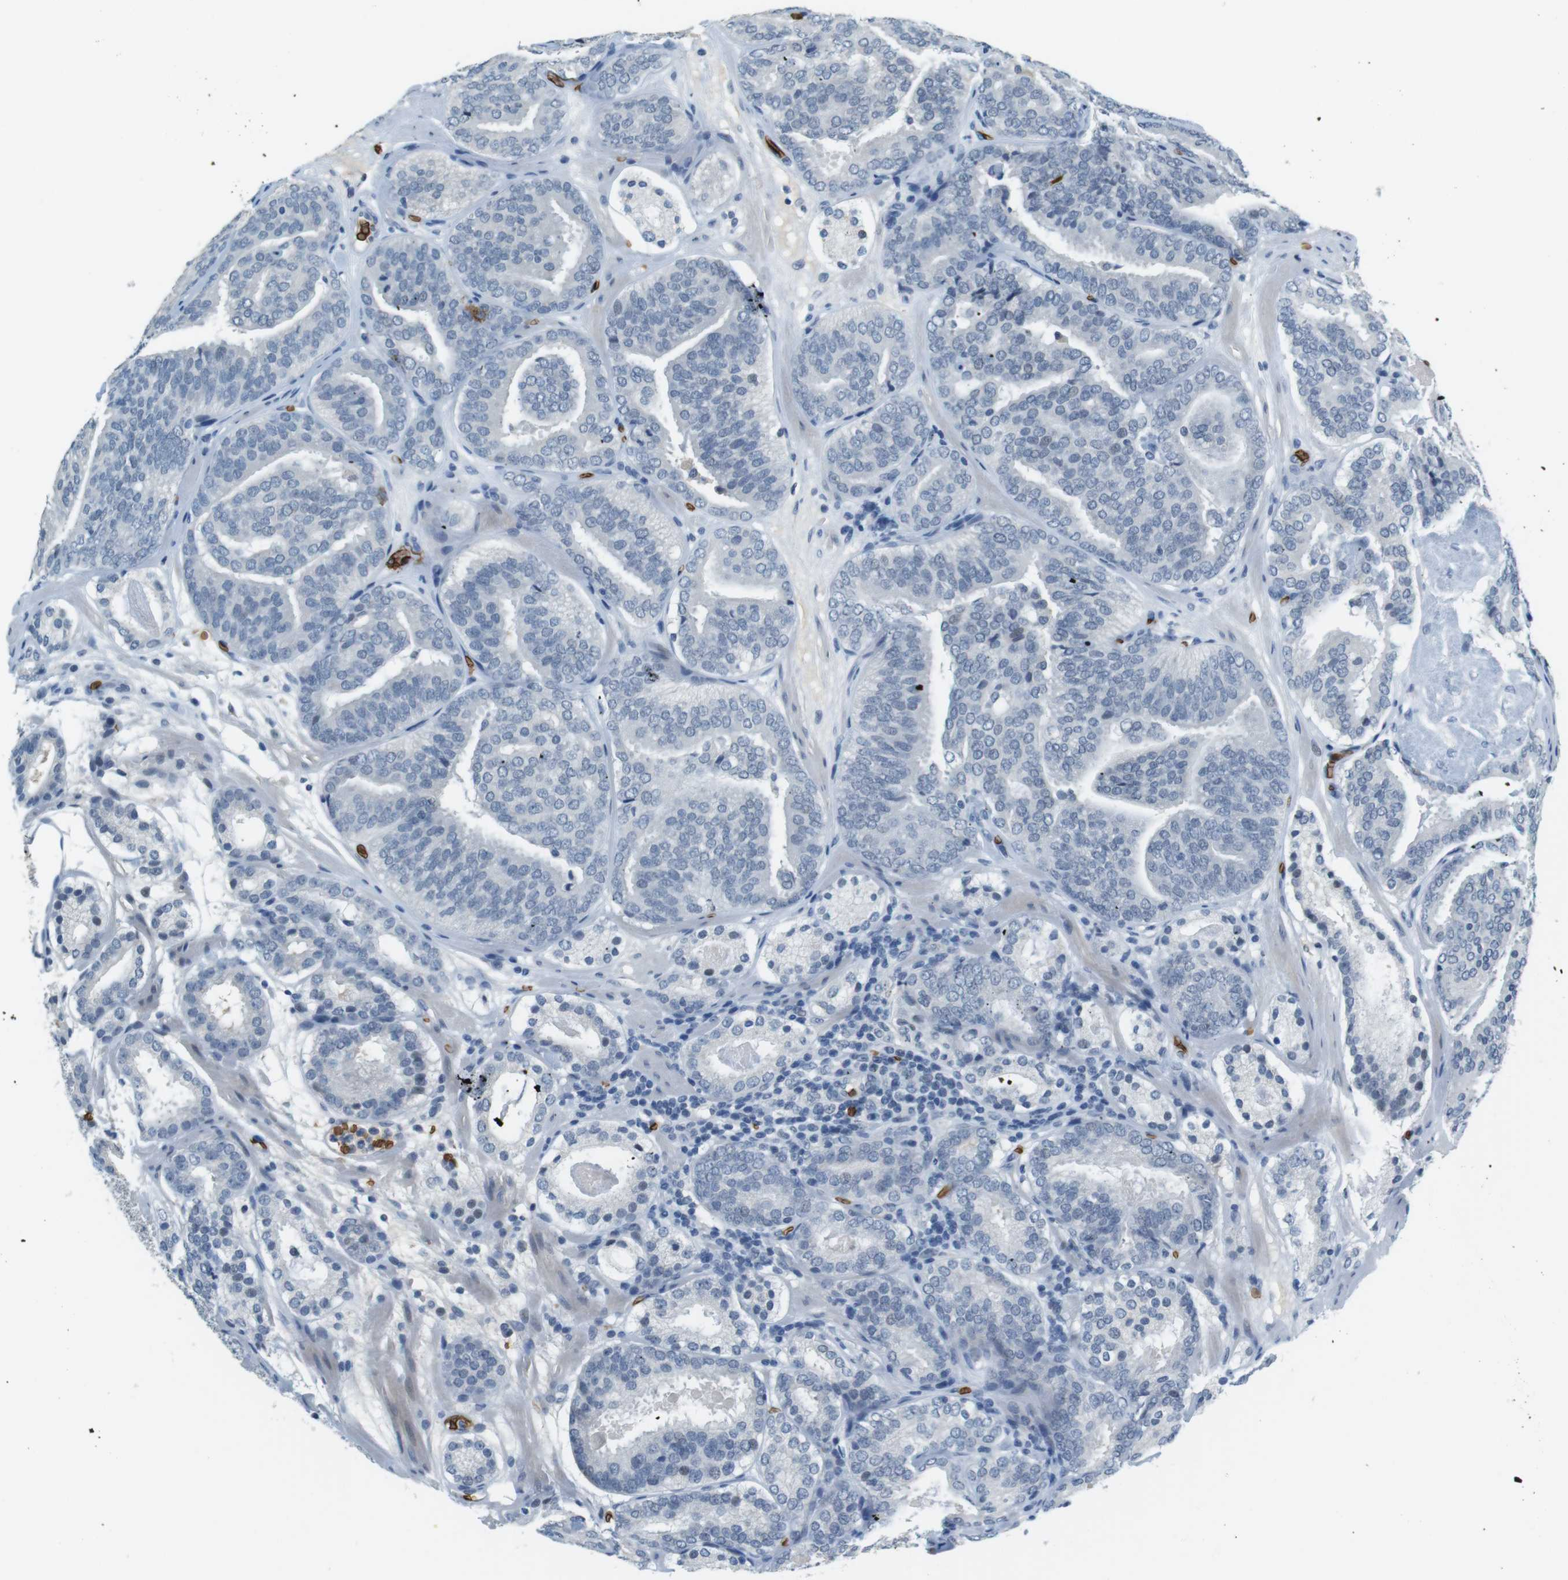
{"staining": {"intensity": "negative", "quantity": "none", "location": "none"}, "tissue": "prostate cancer", "cell_type": "Tumor cells", "image_type": "cancer", "snomed": [{"axis": "morphology", "description": "Adenocarcinoma, Low grade"}, {"axis": "topography", "description": "Prostate"}], "caption": "Tumor cells show no significant expression in prostate cancer. Nuclei are stained in blue.", "gene": "SLC4A1", "patient": {"sex": "male", "age": 69}}